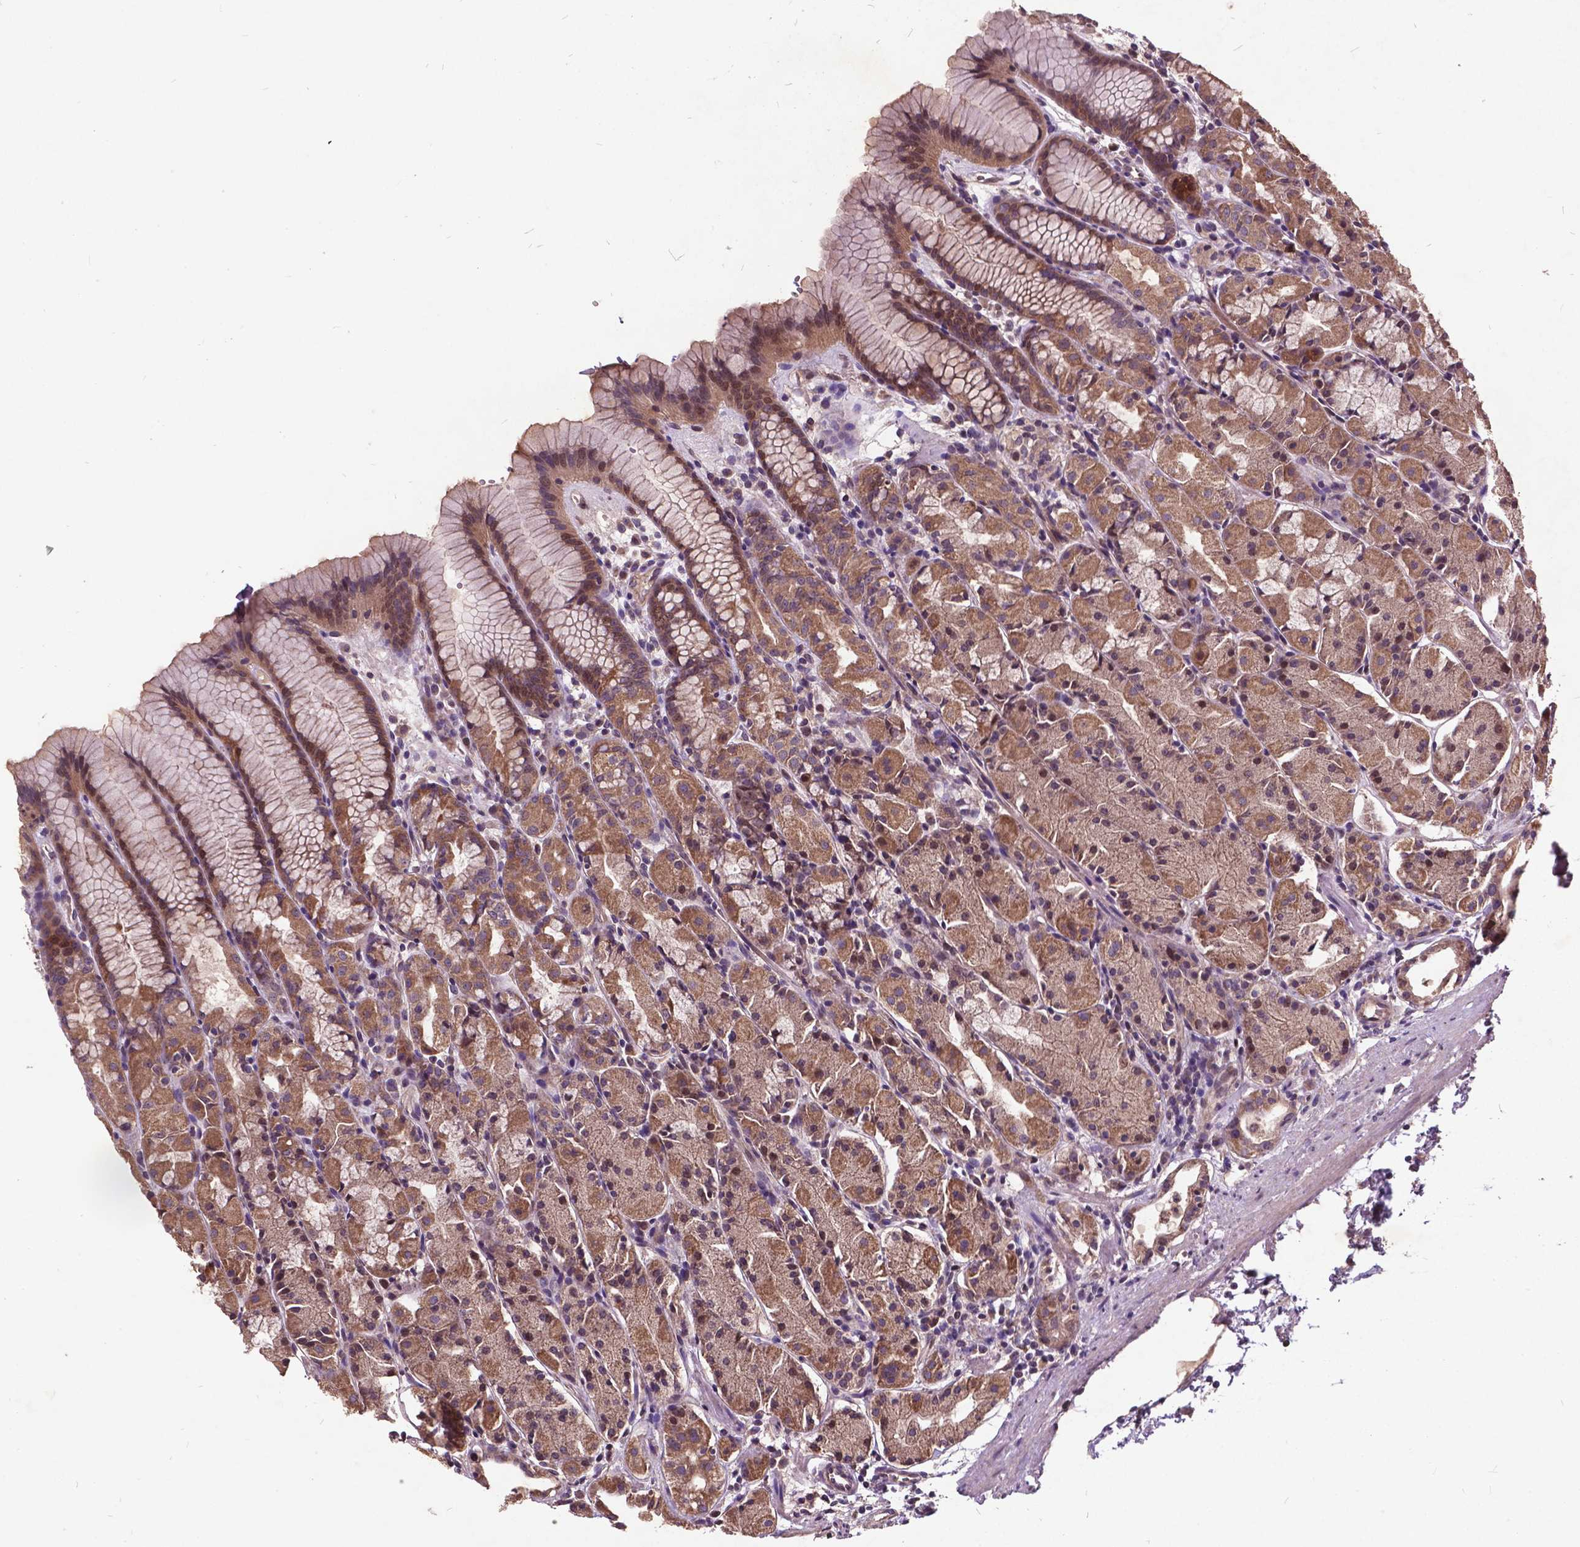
{"staining": {"intensity": "moderate", "quantity": ">75%", "location": "cytoplasmic/membranous"}, "tissue": "stomach", "cell_type": "Glandular cells", "image_type": "normal", "snomed": [{"axis": "morphology", "description": "Normal tissue, NOS"}, {"axis": "topography", "description": "Stomach, upper"}], "caption": "Immunohistochemistry (DAB) staining of unremarkable stomach demonstrates moderate cytoplasmic/membranous protein positivity in about >75% of glandular cells.", "gene": "AP1S3", "patient": {"sex": "male", "age": 47}}